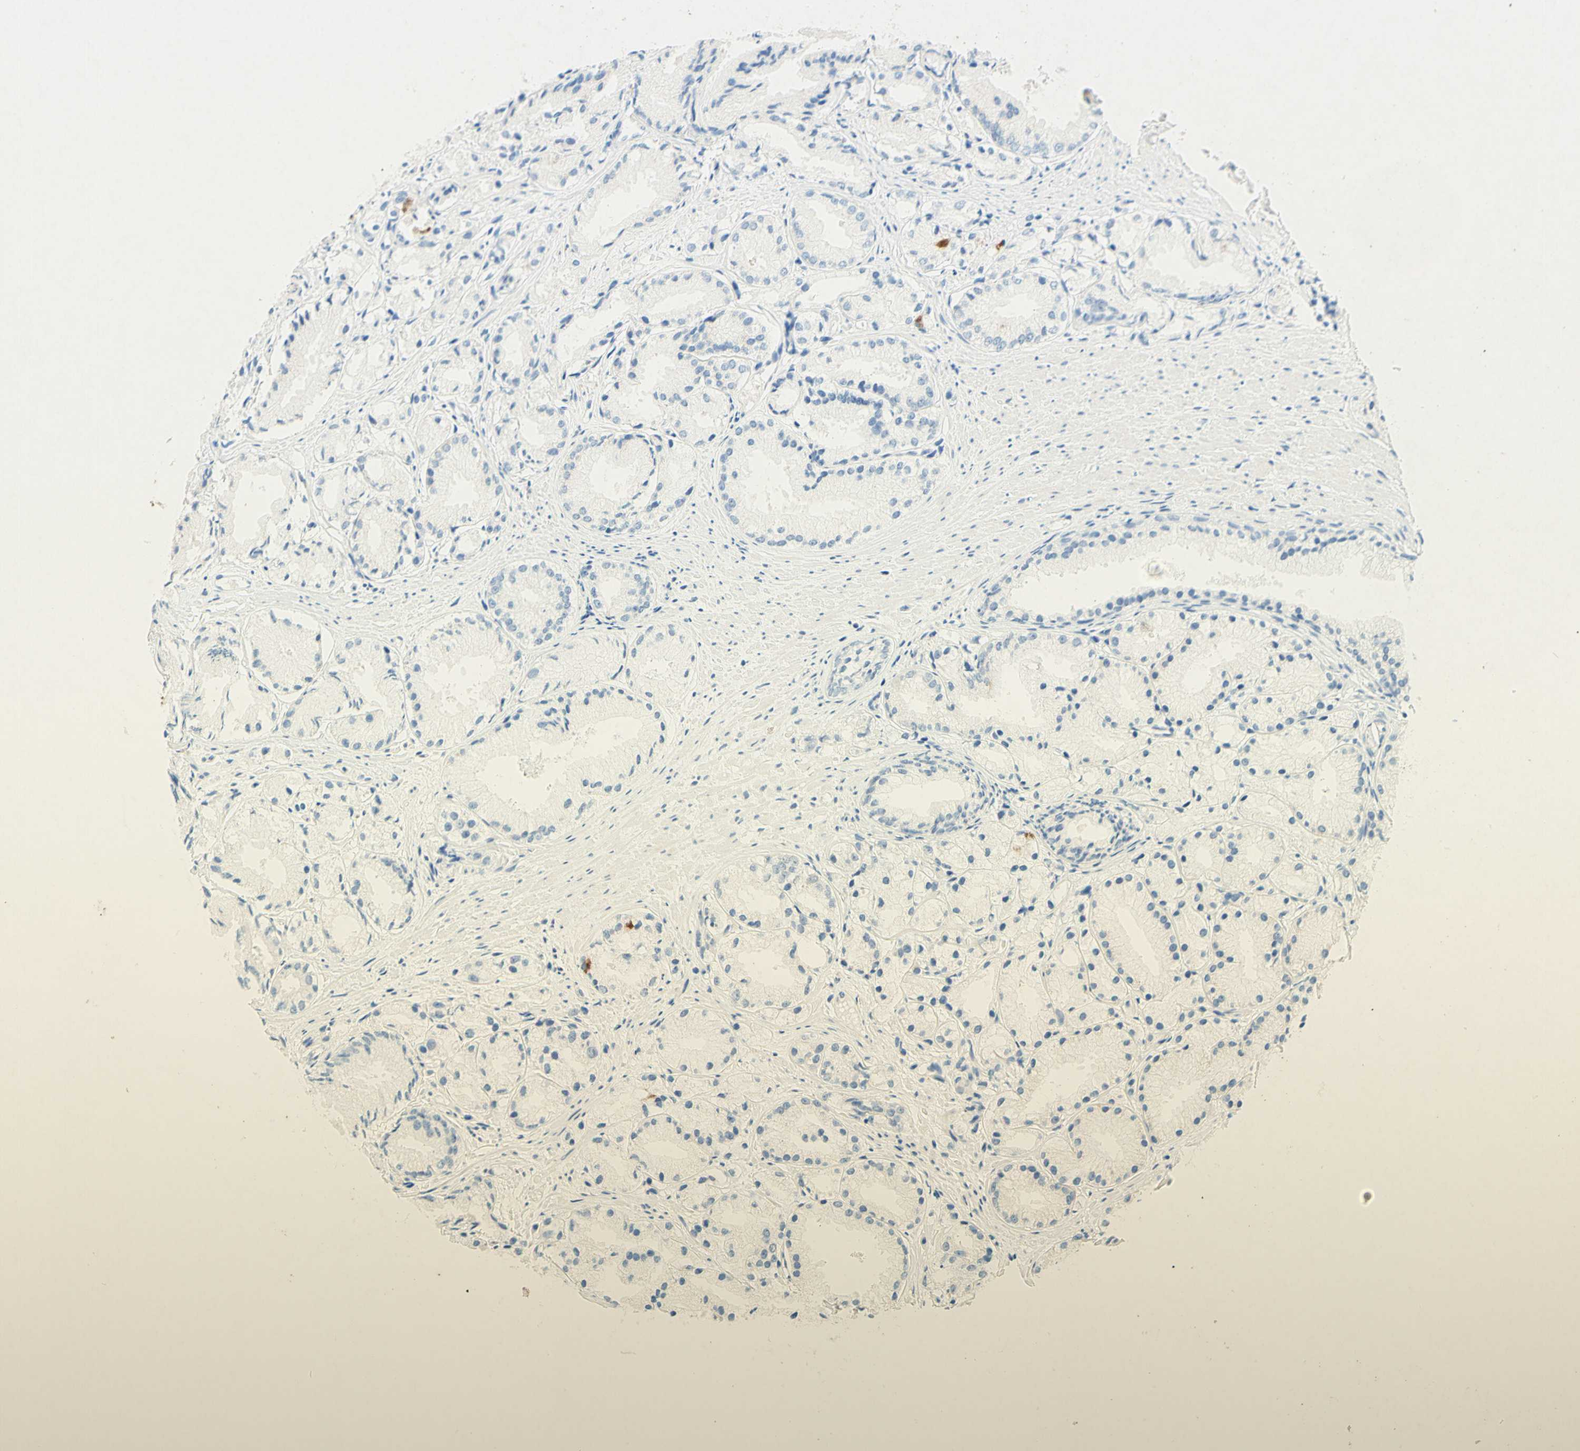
{"staining": {"intensity": "negative", "quantity": "none", "location": "none"}, "tissue": "prostate cancer", "cell_type": "Tumor cells", "image_type": "cancer", "snomed": [{"axis": "morphology", "description": "Adenocarcinoma, Low grade"}, {"axis": "topography", "description": "Prostate"}], "caption": "IHC photomicrograph of neoplastic tissue: human prostate cancer stained with DAB (3,3'-diaminobenzidine) demonstrates no significant protein staining in tumor cells. The staining is performed using DAB brown chromogen with nuclei counter-stained in using hematoxylin.", "gene": "SLC46A1", "patient": {"sex": "male", "age": 72}}